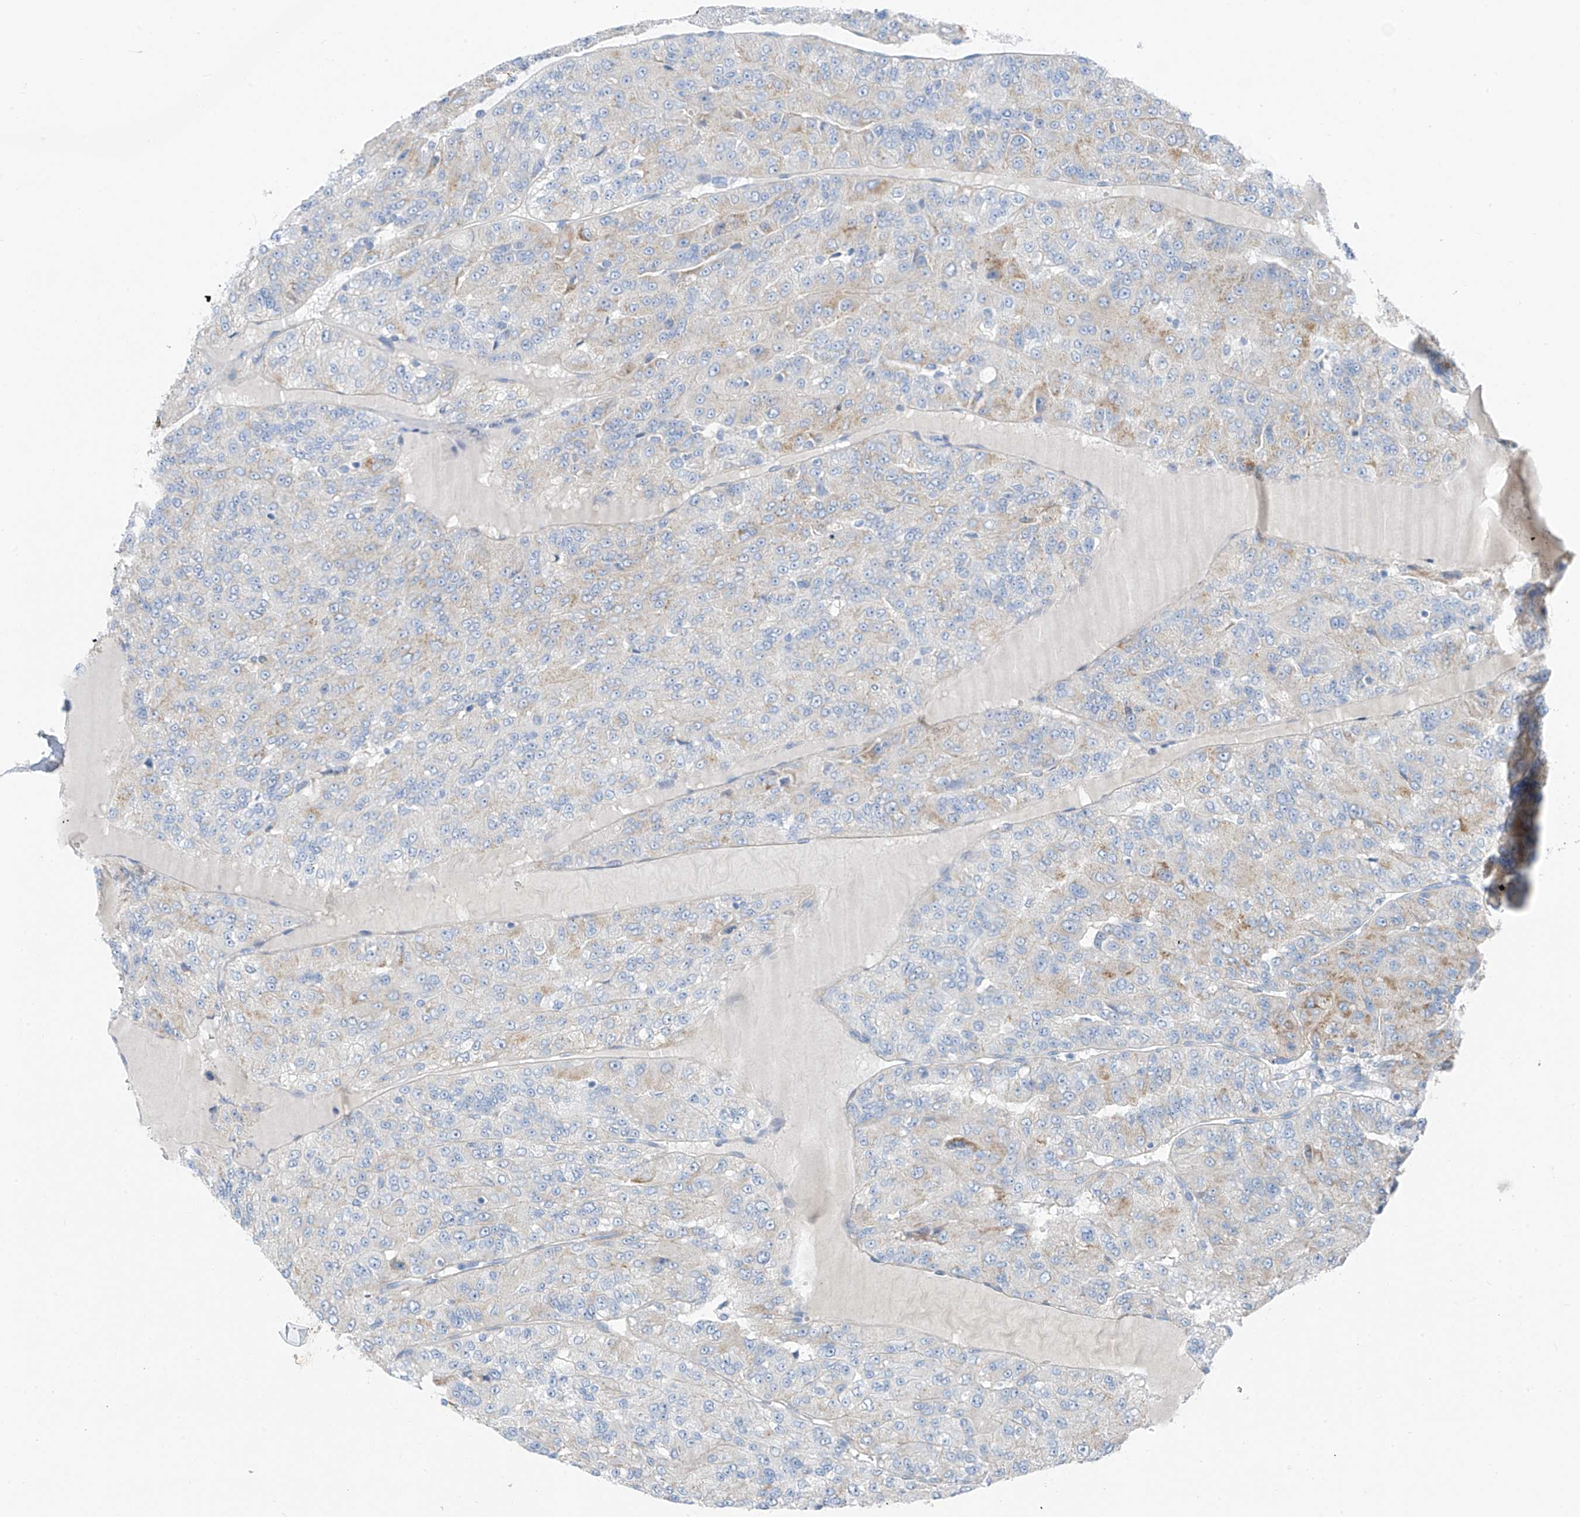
{"staining": {"intensity": "weak", "quantity": "<25%", "location": "cytoplasmic/membranous"}, "tissue": "renal cancer", "cell_type": "Tumor cells", "image_type": "cancer", "snomed": [{"axis": "morphology", "description": "Adenocarcinoma, NOS"}, {"axis": "topography", "description": "Kidney"}], "caption": "Immunohistochemistry (IHC) histopathology image of neoplastic tissue: adenocarcinoma (renal) stained with DAB shows no significant protein staining in tumor cells.", "gene": "GLMP", "patient": {"sex": "female", "age": 63}}